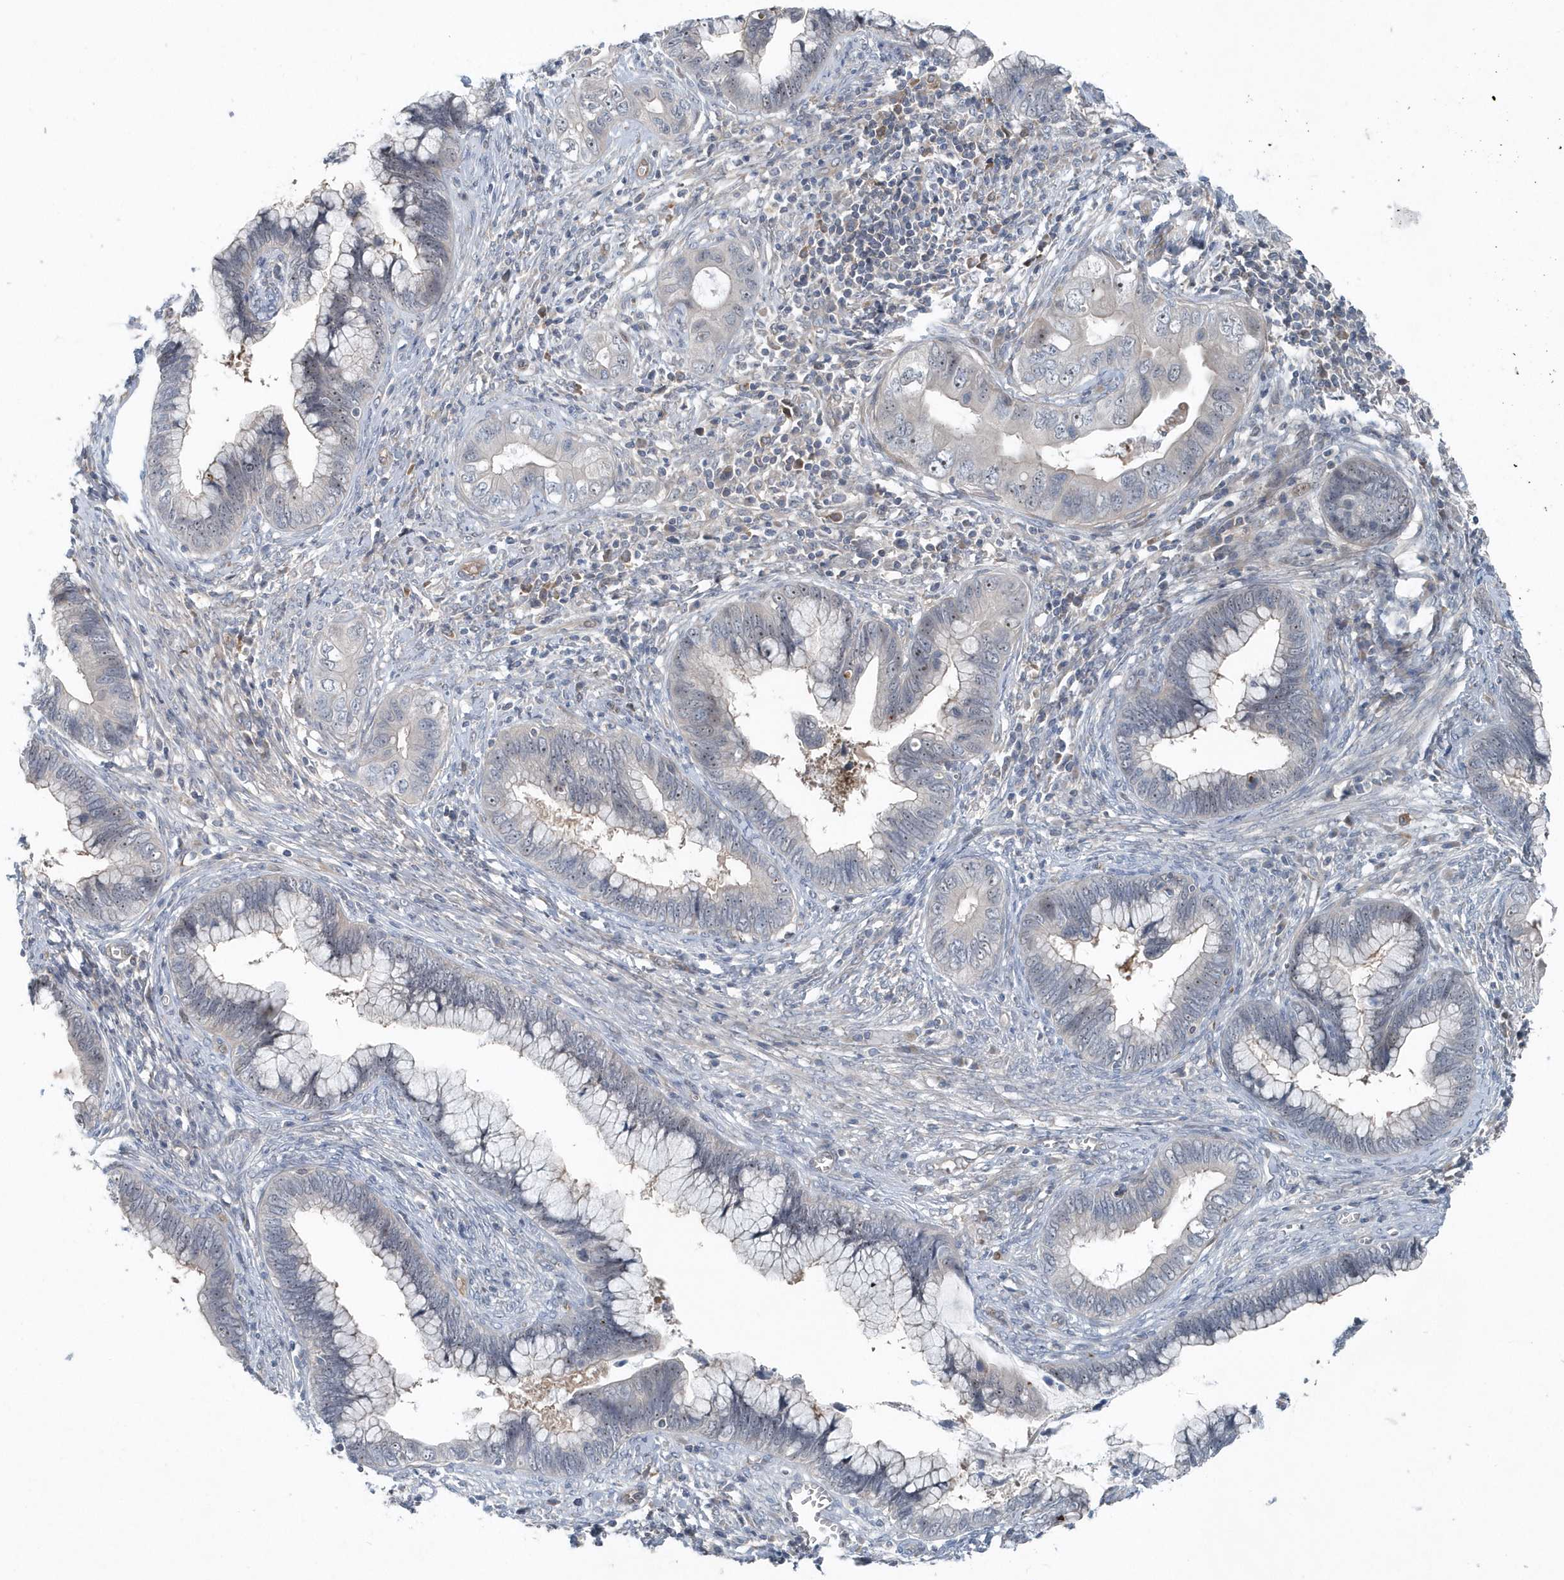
{"staining": {"intensity": "negative", "quantity": "none", "location": "none"}, "tissue": "cervical cancer", "cell_type": "Tumor cells", "image_type": "cancer", "snomed": [{"axis": "morphology", "description": "Adenocarcinoma, NOS"}, {"axis": "topography", "description": "Cervix"}], "caption": "There is no significant positivity in tumor cells of cervical adenocarcinoma.", "gene": "MCC", "patient": {"sex": "female", "age": 44}}